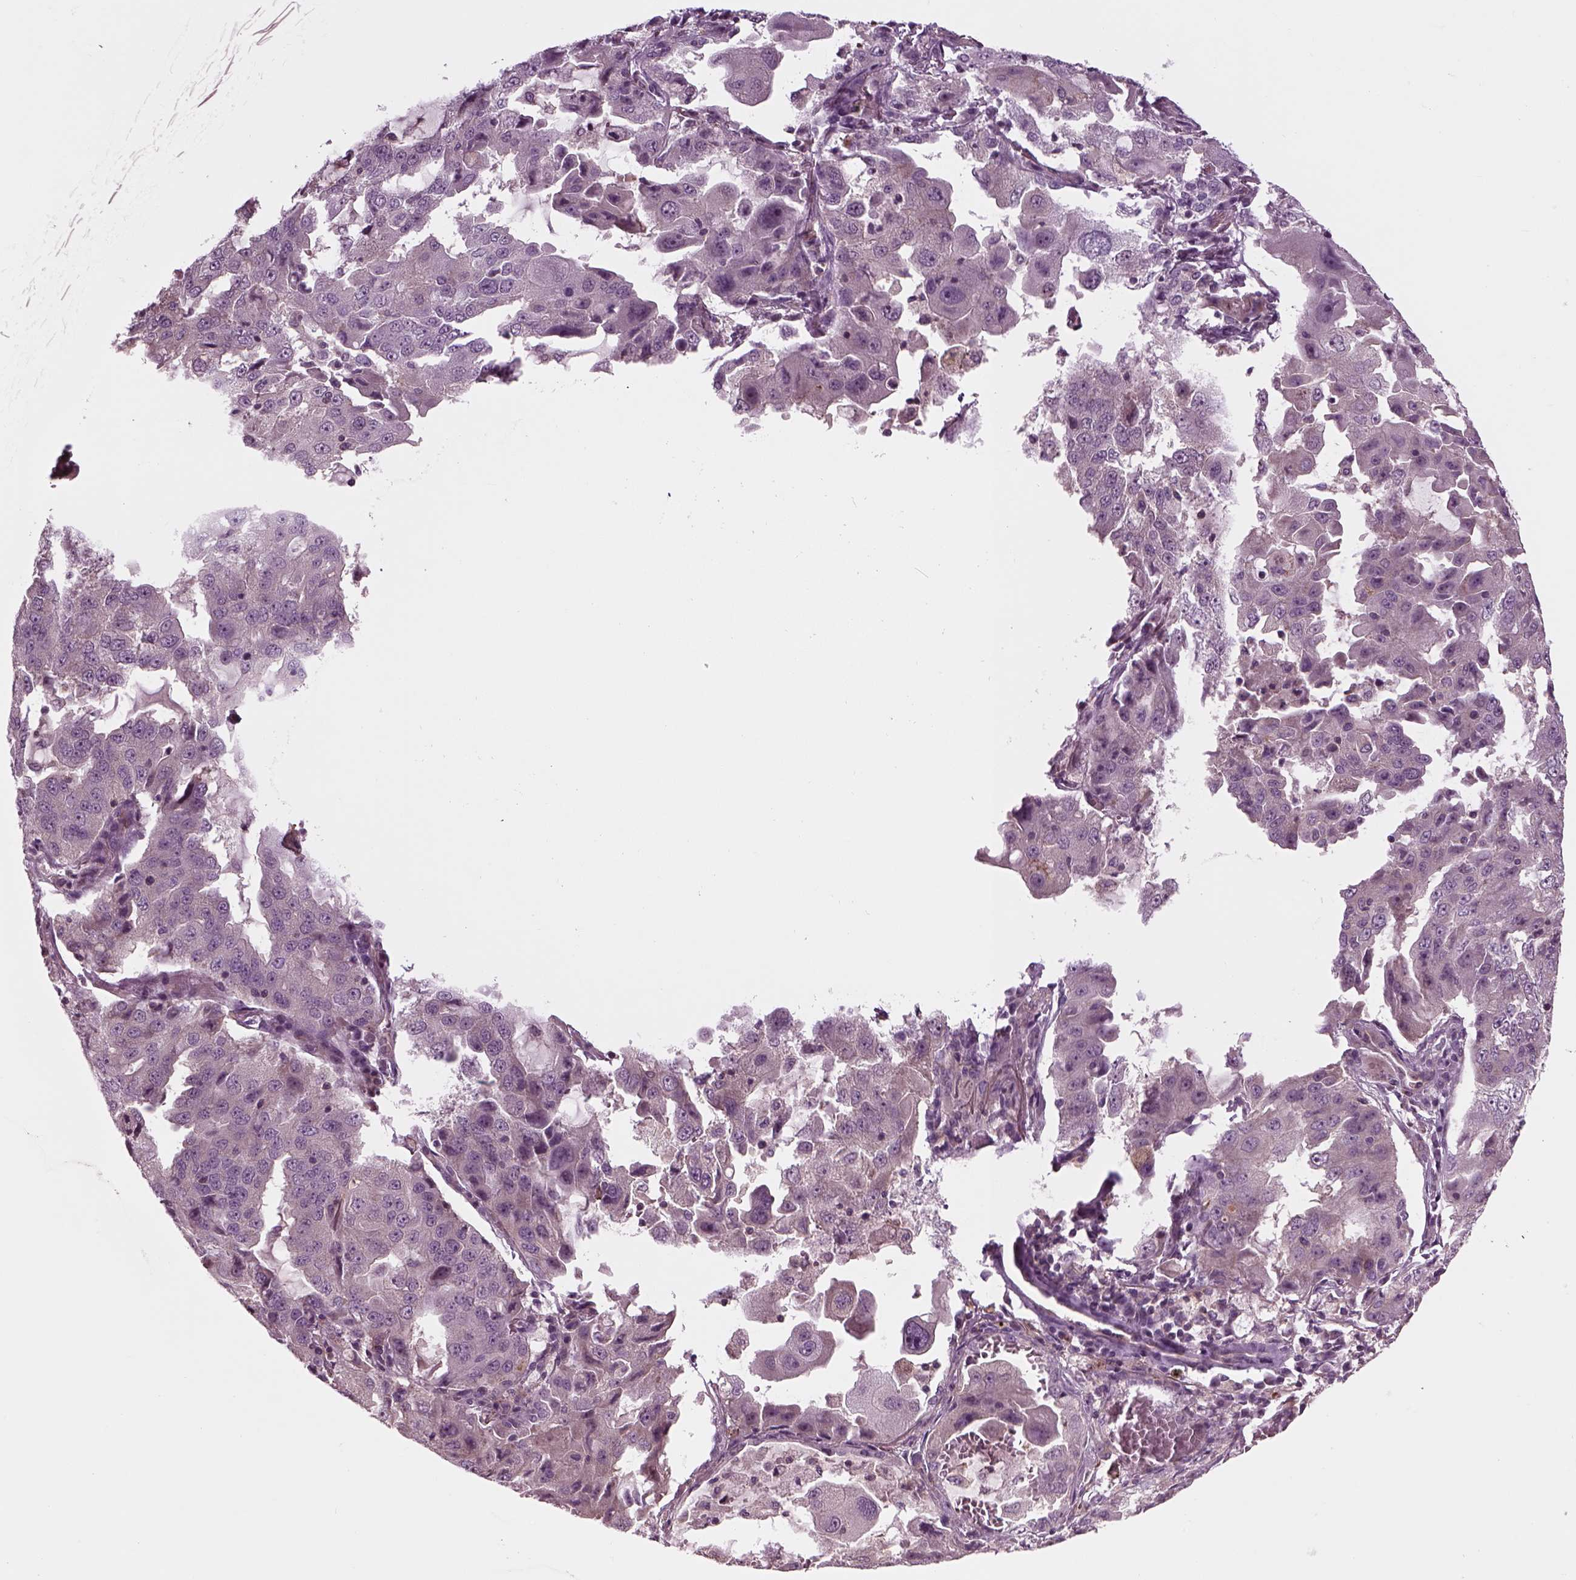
{"staining": {"intensity": "weak", "quantity": "25%-75%", "location": "cytoplasmic/membranous"}, "tissue": "lung cancer", "cell_type": "Tumor cells", "image_type": "cancer", "snomed": [{"axis": "morphology", "description": "Adenocarcinoma, NOS"}, {"axis": "topography", "description": "Lung"}], "caption": "This is an image of IHC staining of lung cancer, which shows weak staining in the cytoplasmic/membranous of tumor cells.", "gene": "SLC2A3", "patient": {"sex": "female", "age": 61}}